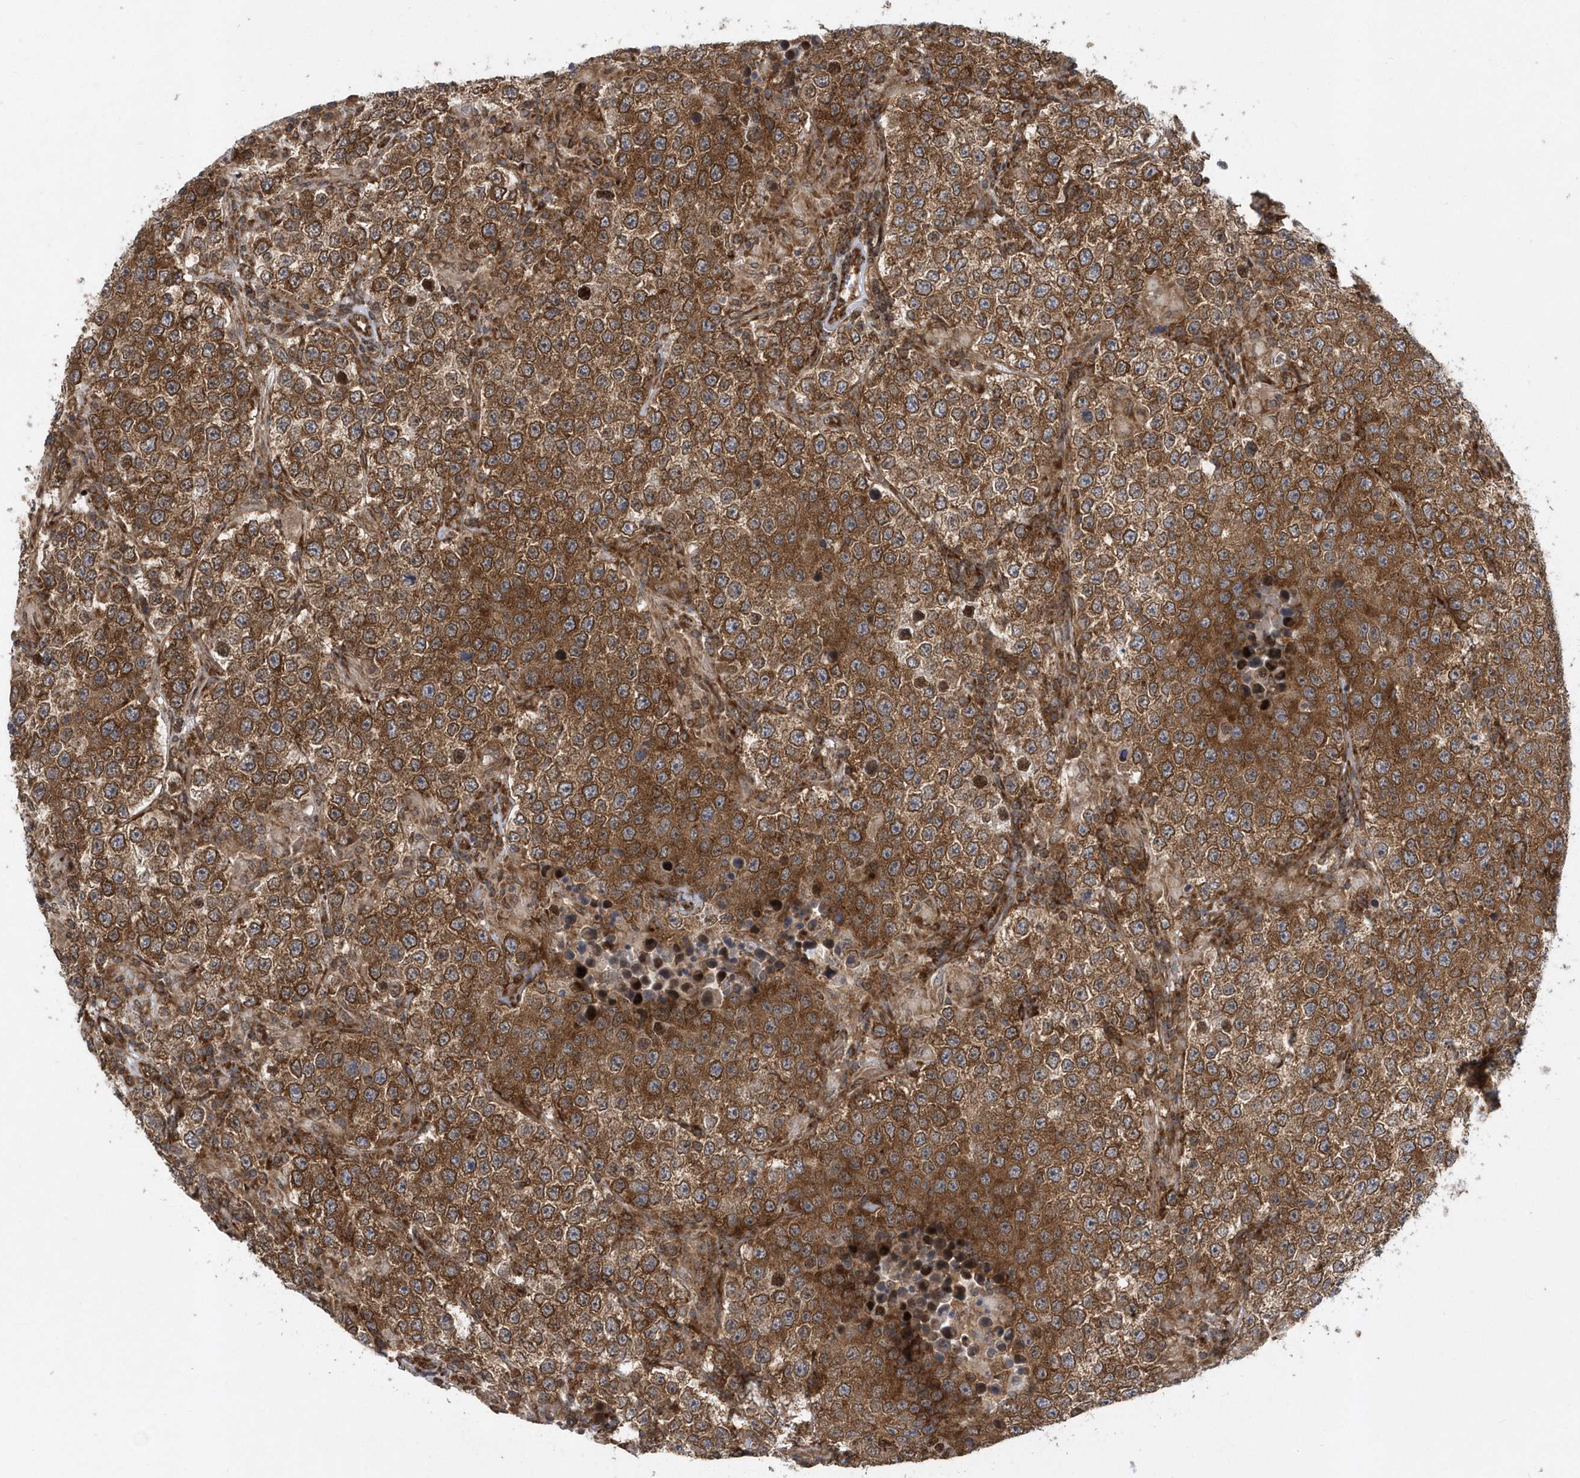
{"staining": {"intensity": "moderate", "quantity": ">75%", "location": "cytoplasmic/membranous"}, "tissue": "testis cancer", "cell_type": "Tumor cells", "image_type": "cancer", "snomed": [{"axis": "morphology", "description": "Normal tissue, NOS"}, {"axis": "morphology", "description": "Urothelial carcinoma, High grade"}, {"axis": "morphology", "description": "Seminoma, NOS"}, {"axis": "morphology", "description": "Carcinoma, Embryonal, NOS"}, {"axis": "topography", "description": "Urinary bladder"}, {"axis": "topography", "description": "Testis"}], "caption": "Moderate cytoplasmic/membranous positivity is appreciated in about >75% of tumor cells in testis embryonal carcinoma. Nuclei are stained in blue.", "gene": "PHF1", "patient": {"sex": "male", "age": 41}}